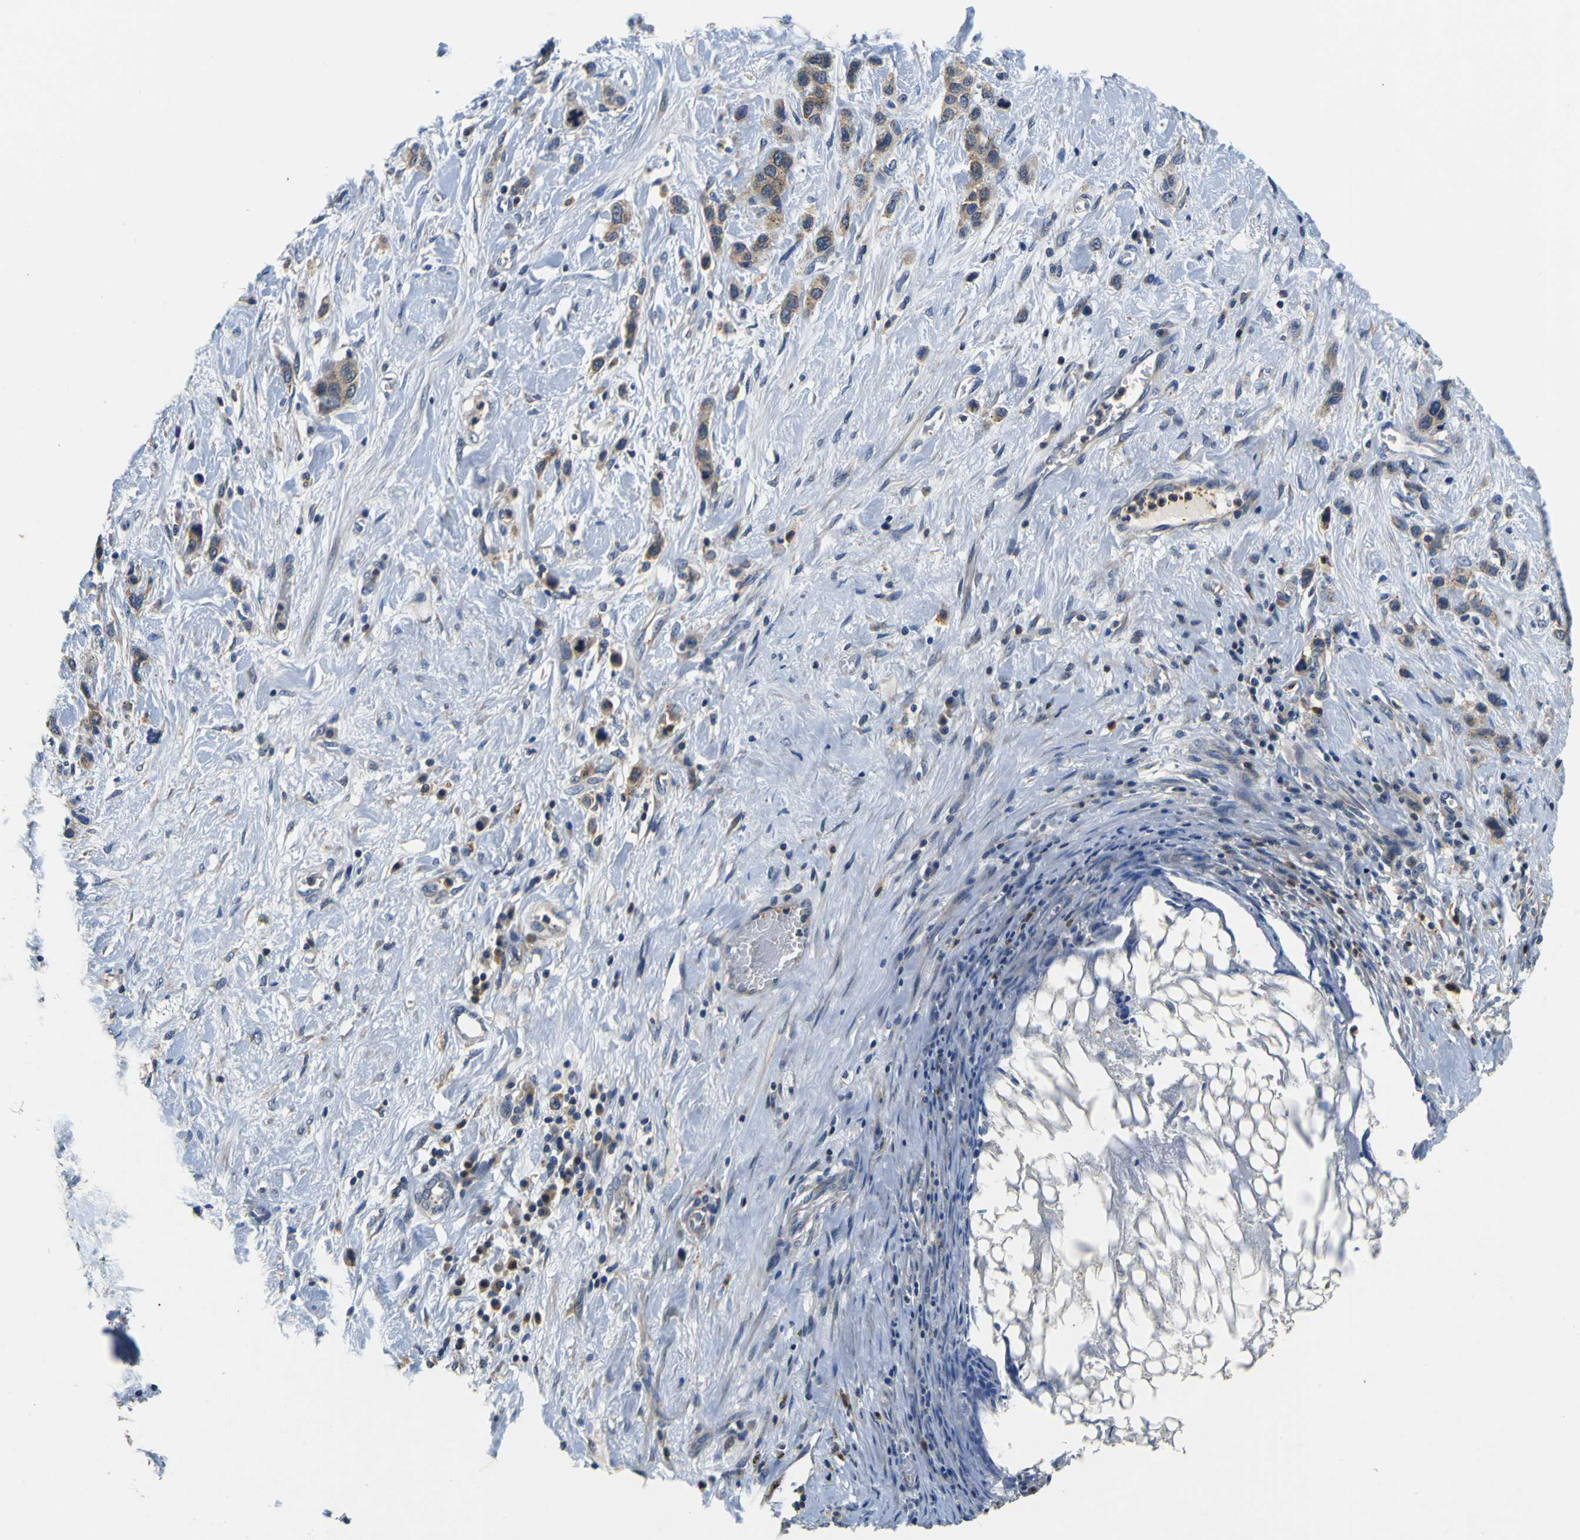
{"staining": {"intensity": "weak", "quantity": ">75%", "location": "cytoplasmic/membranous"}, "tissue": "stomach cancer", "cell_type": "Tumor cells", "image_type": "cancer", "snomed": [{"axis": "morphology", "description": "Adenocarcinoma, NOS"}, {"axis": "morphology", "description": "Adenocarcinoma, High grade"}, {"axis": "topography", "description": "Stomach, upper"}, {"axis": "topography", "description": "Stomach, lower"}], "caption": "Stomach adenocarcinoma (high-grade) stained for a protein displays weak cytoplasmic/membranous positivity in tumor cells.", "gene": "TNIK", "patient": {"sex": "female", "age": 65}}